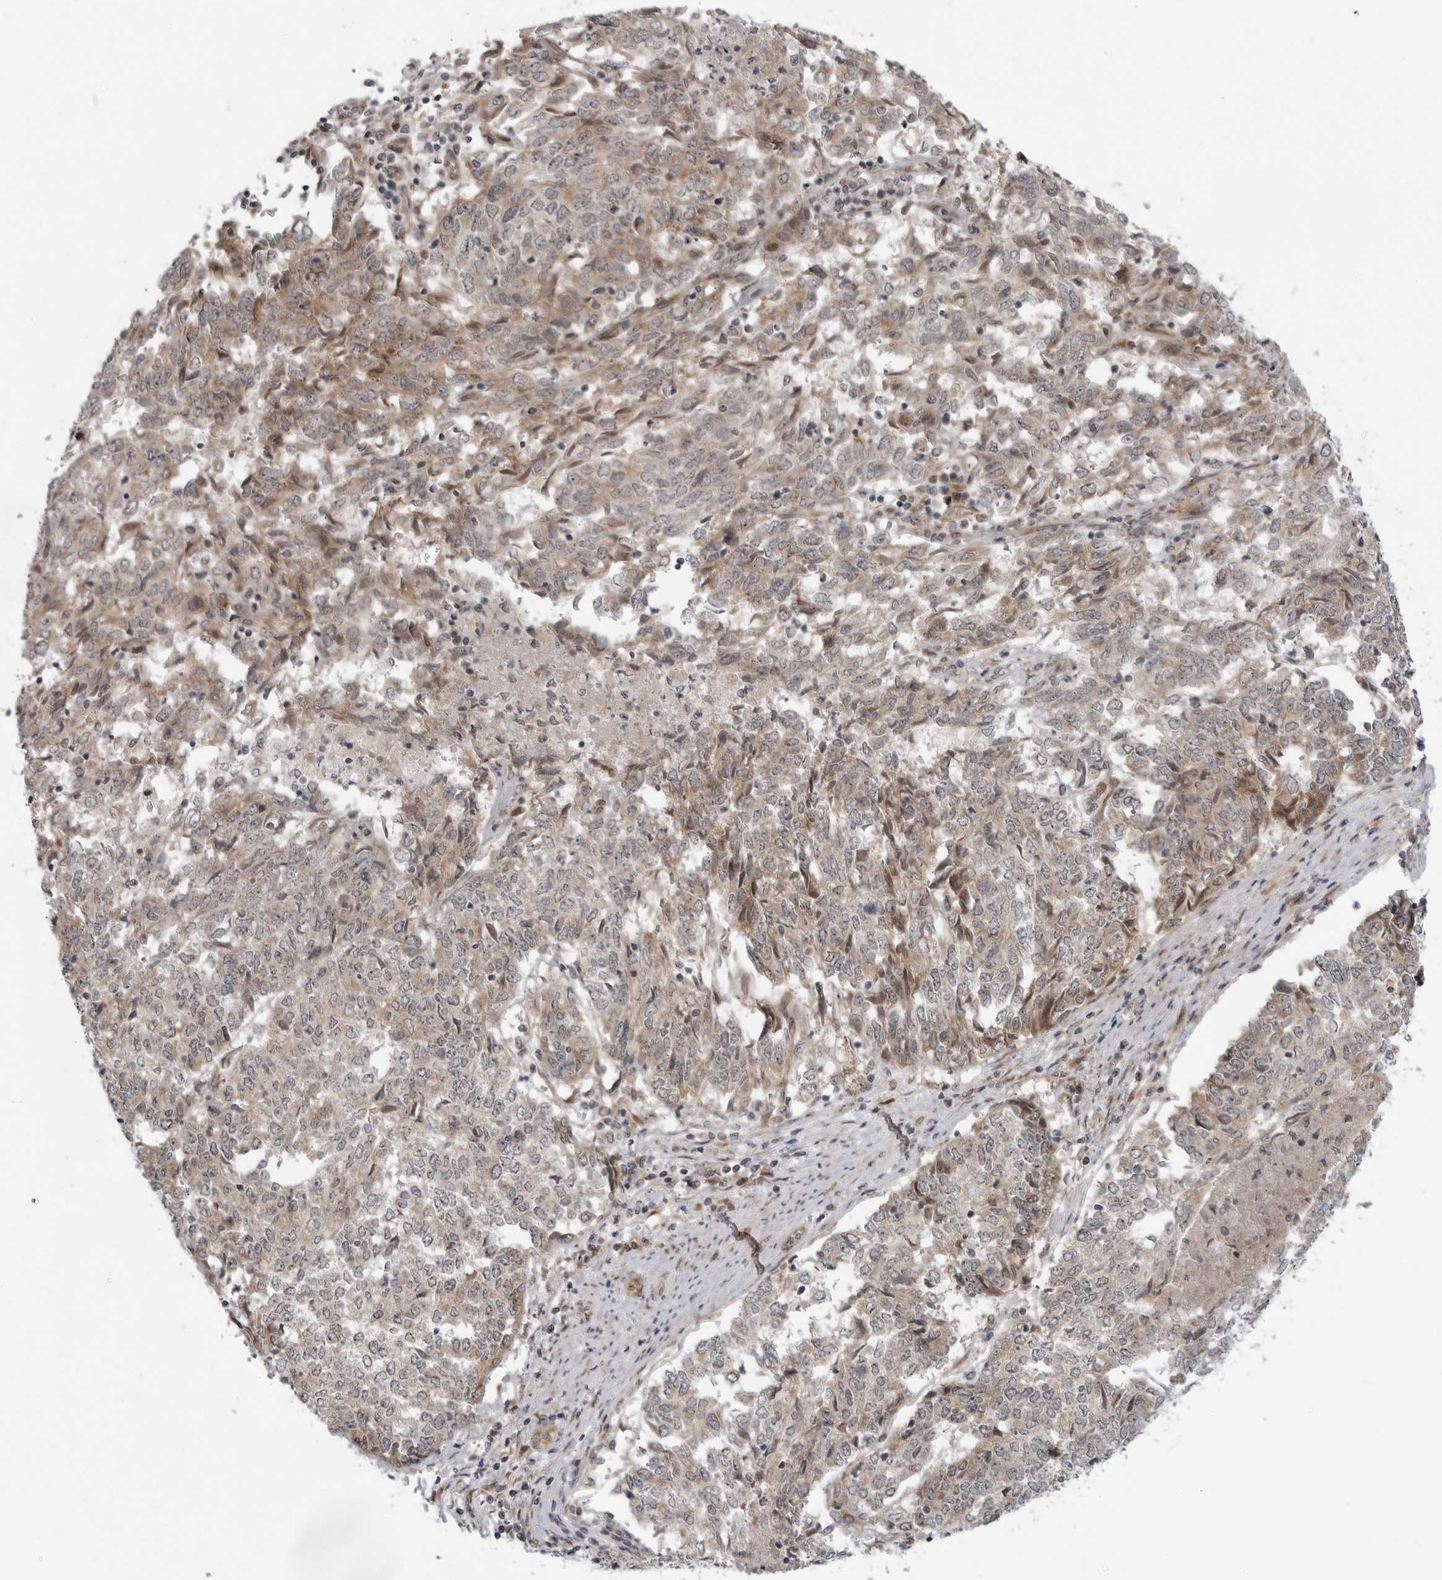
{"staining": {"intensity": "weak", "quantity": ">75%", "location": "cytoplasmic/membranous,nuclear"}, "tissue": "endometrial cancer", "cell_type": "Tumor cells", "image_type": "cancer", "snomed": [{"axis": "morphology", "description": "Adenocarcinoma, NOS"}, {"axis": "topography", "description": "Endometrium"}], "caption": "A brown stain shows weak cytoplasmic/membranous and nuclear expression of a protein in adenocarcinoma (endometrial) tumor cells.", "gene": "LRRC45", "patient": {"sex": "female", "age": 80}}